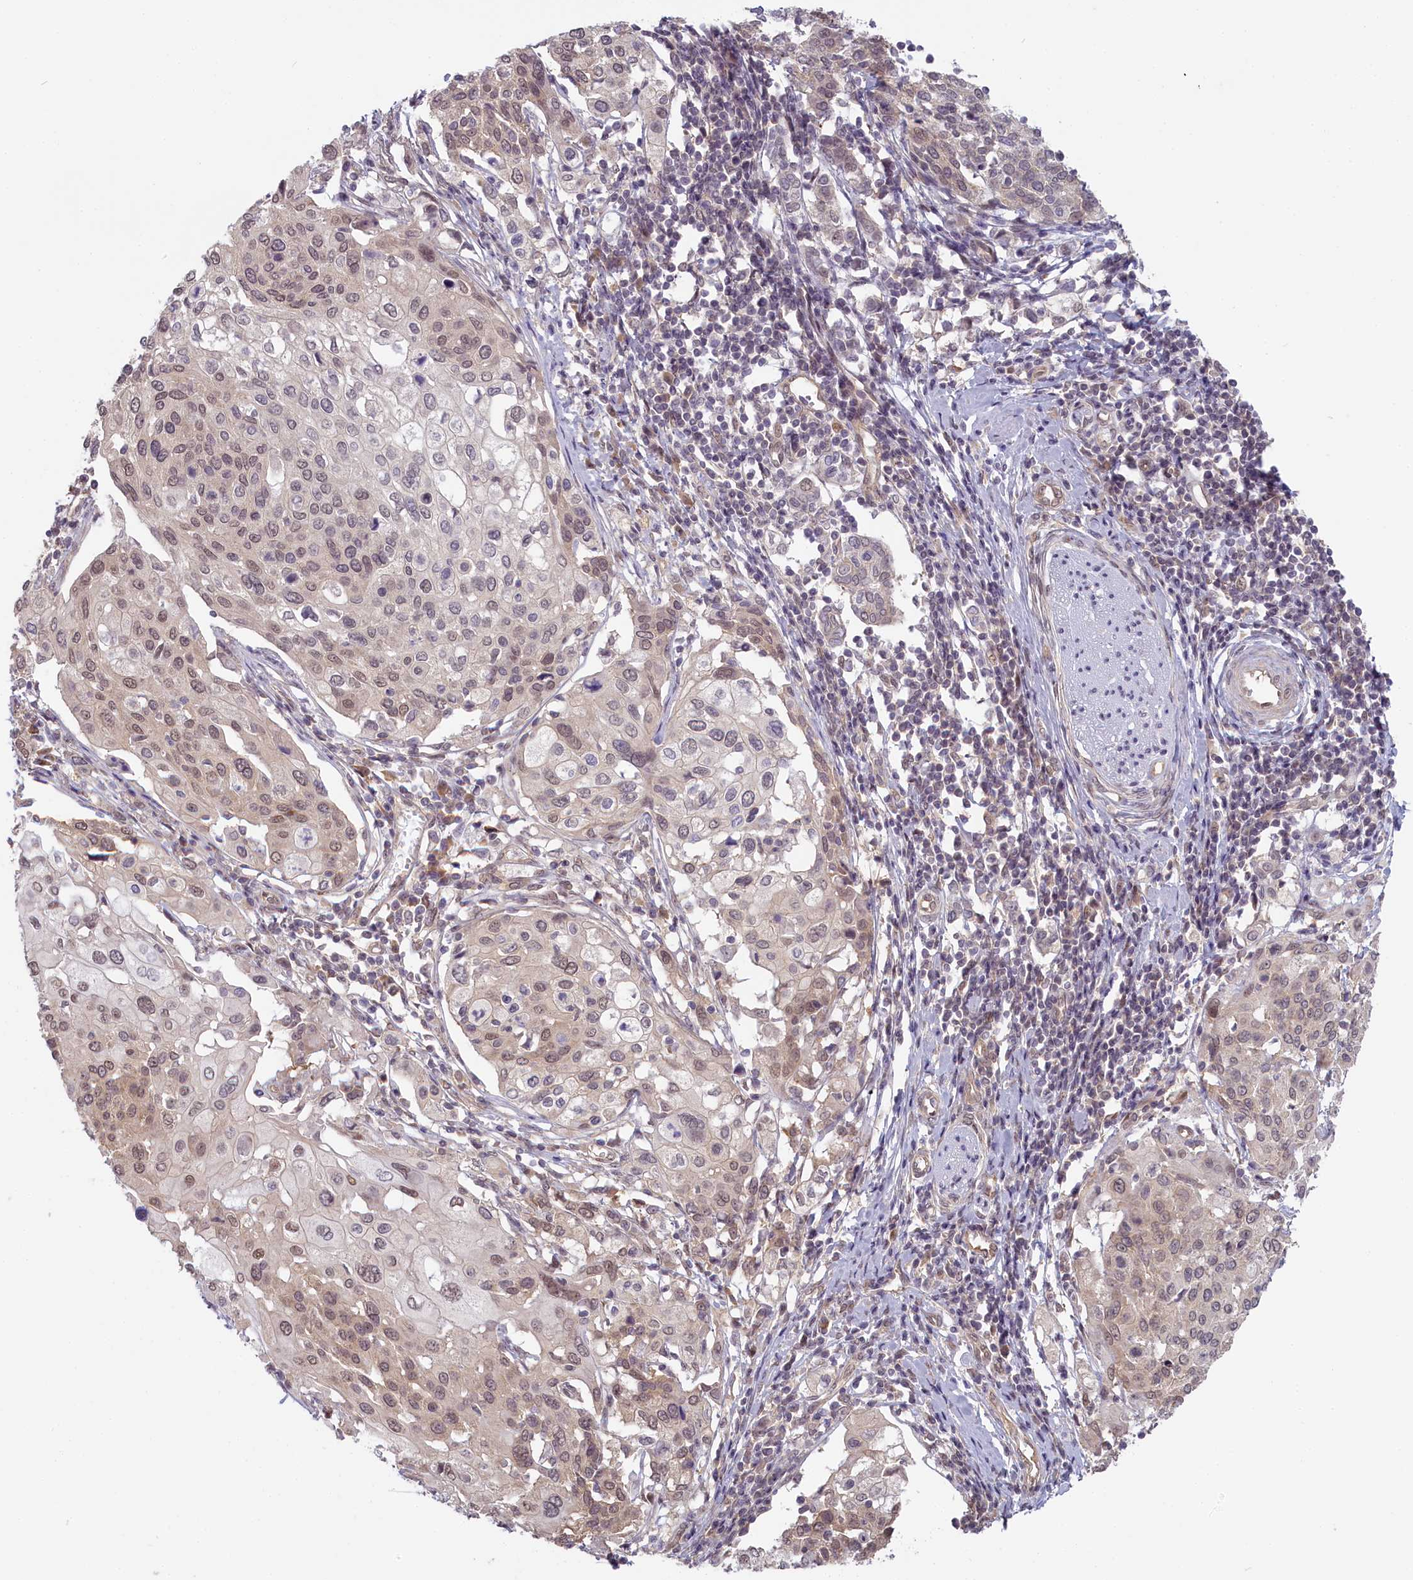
{"staining": {"intensity": "weak", "quantity": "25%-75%", "location": "cytoplasmic/membranous,nuclear"}, "tissue": "cervical cancer", "cell_type": "Tumor cells", "image_type": "cancer", "snomed": [{"axis": "morphology", "description": "Squamous cell carcinoma, NOS"}, {"axis": "topography", "description": "Cervix"}], "caption": "Immunohistochemistry (IHC) micrograph of neoplastic tissue: human cervical cancer stained using immunohistochemistry (IHC) exhibits low levels of weak protein expression localized specifically in the cytoplasmic/membranous and nuclear of tumor cells, appearing as a cytoplasmic/membranous and nuclear brown color.", "gene": "C19orf44", "patient": {"sex": "female", "age": 44}}